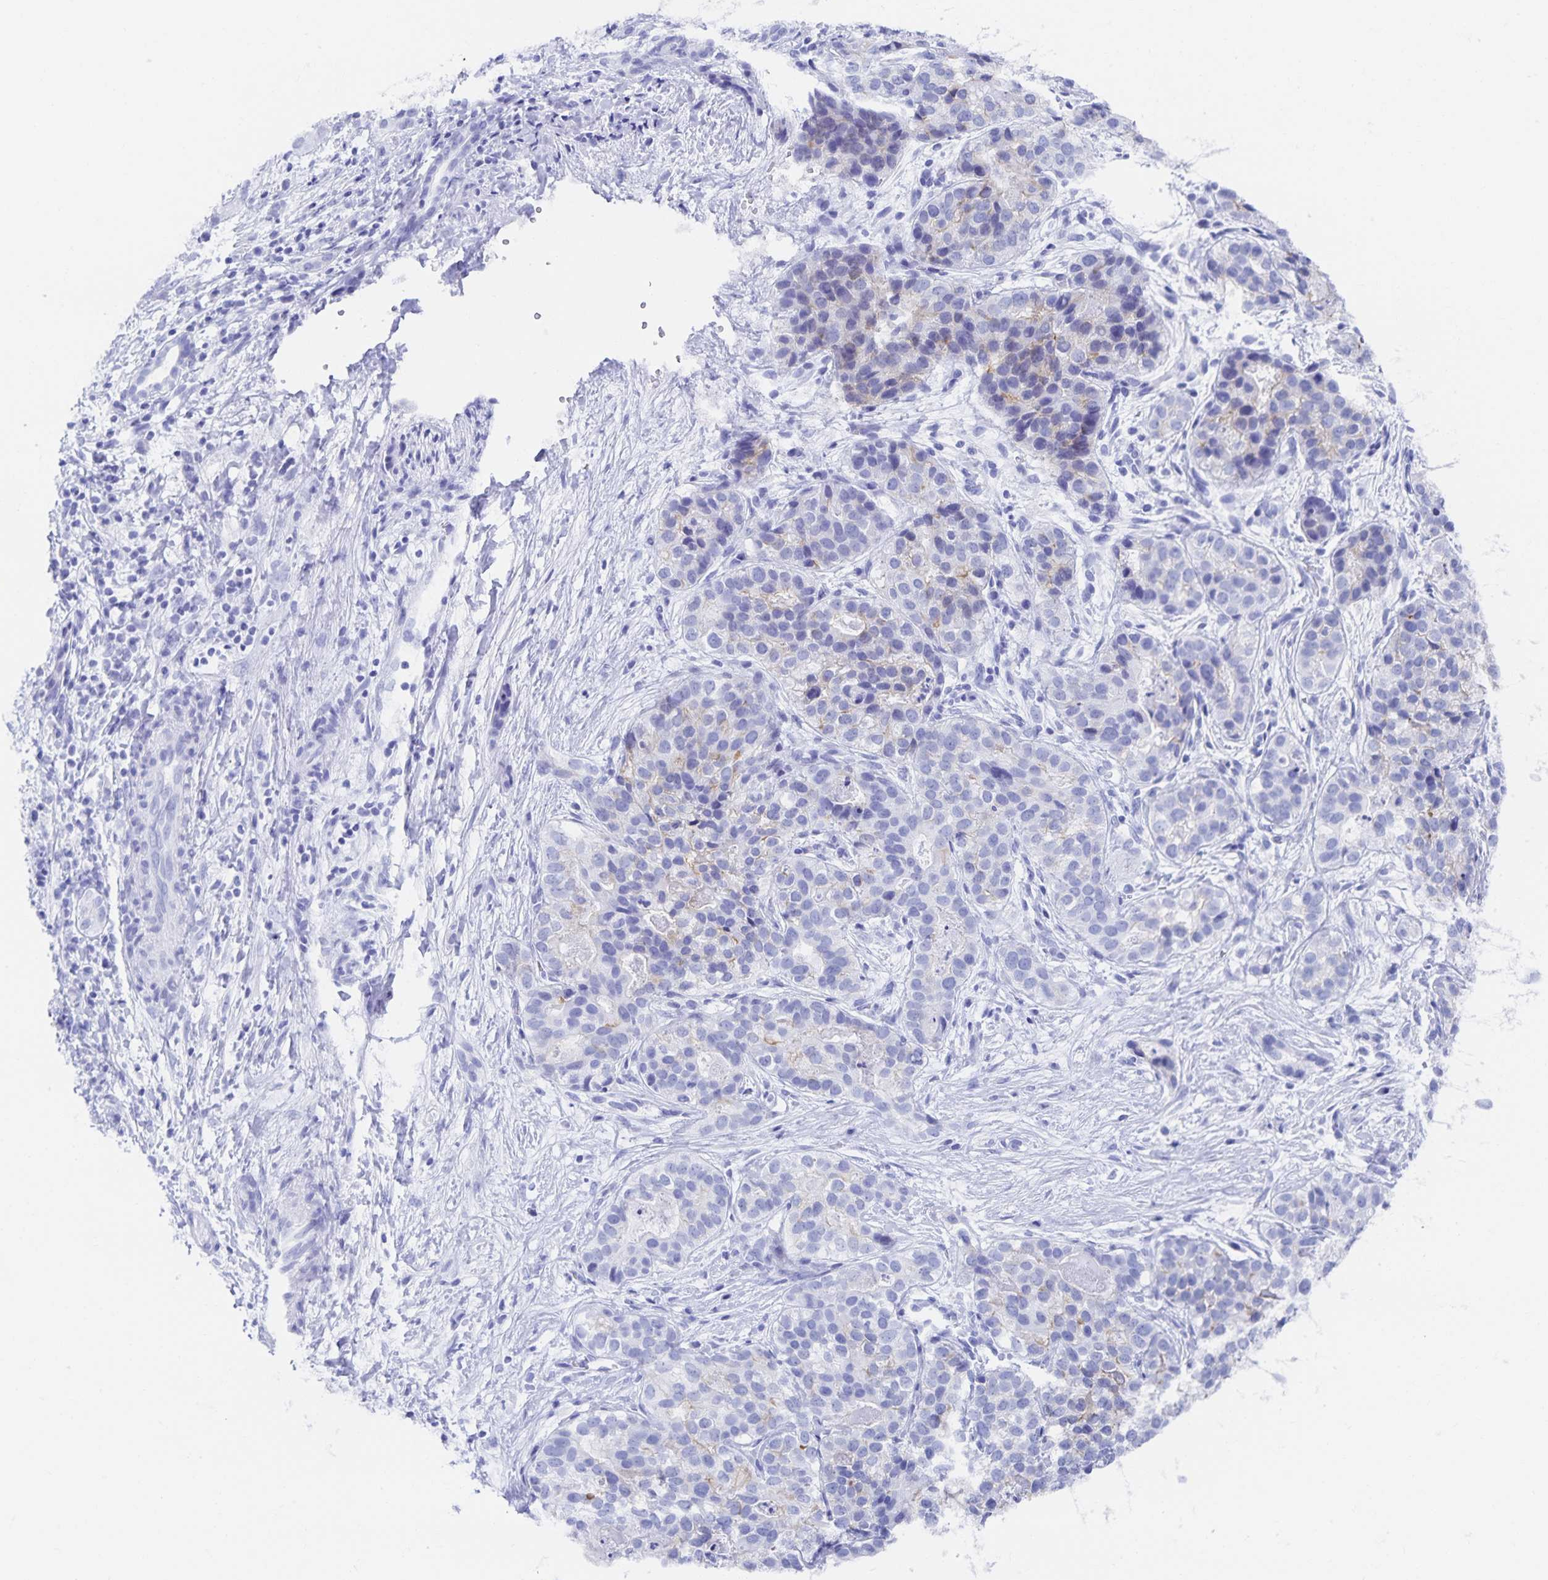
{"staining": {"intensity": "negative", "quantity": "none", "location": "none"}, "tissue": "liver cancer", "cell_type": "Tumor cells", "image_type": "cancer", "snomed": [{"axis": "morphology", "description": "Cholangiocarcinoma"}, {"axis": "topography", "description": "Liver"}], "caption": "Immunohistochemistry of human cholangiocarcinoma (liver) exhibits no positivity in tumor cells. (DAB (3,3'-diaminobenzidine) immunohistochemistry, high magnification).", "gene": "SNTN", "patient": {"sex": "male", "age": 56}}